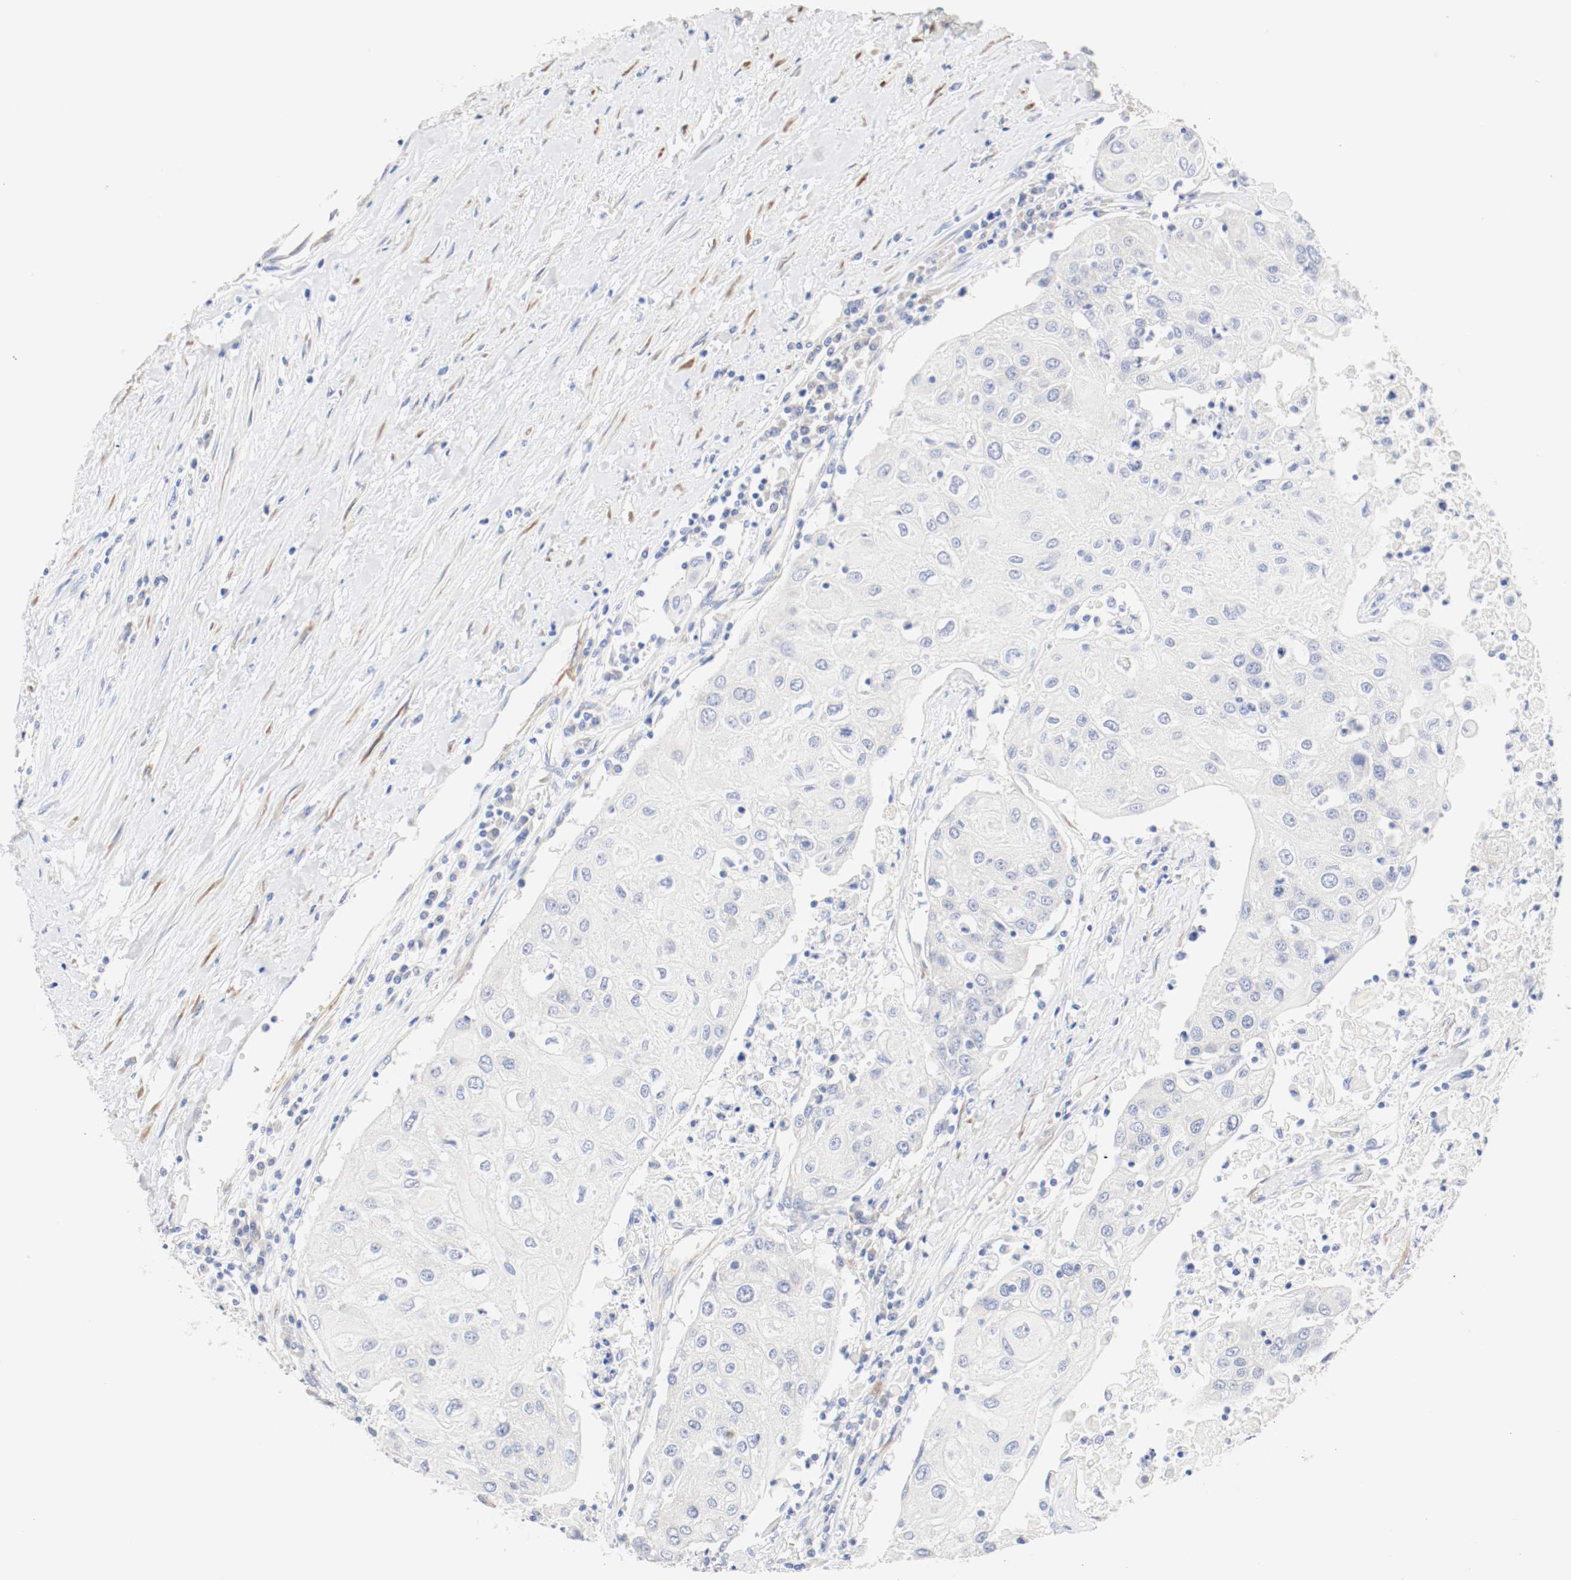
{"staining": {"intensity": "negative", "quantity": "none", "location": "none"}, "tissue": "urothelial cancer", "cell_type": "Tumor cells", "image_type": "cancer", "snomed": [{"axis": "morphology", "description": "Urothelial carcinoma, High grade"}, {"axis": "topography", "description": "Urinary bladder"}], "caption": "Immunohistochemistry histopathology image of human urothelial cancer stained for a protein (brown), which exhibits no staining in tumor cells.", "gene": "GIT1", "patient": {"sex": "female", "age": 85}}